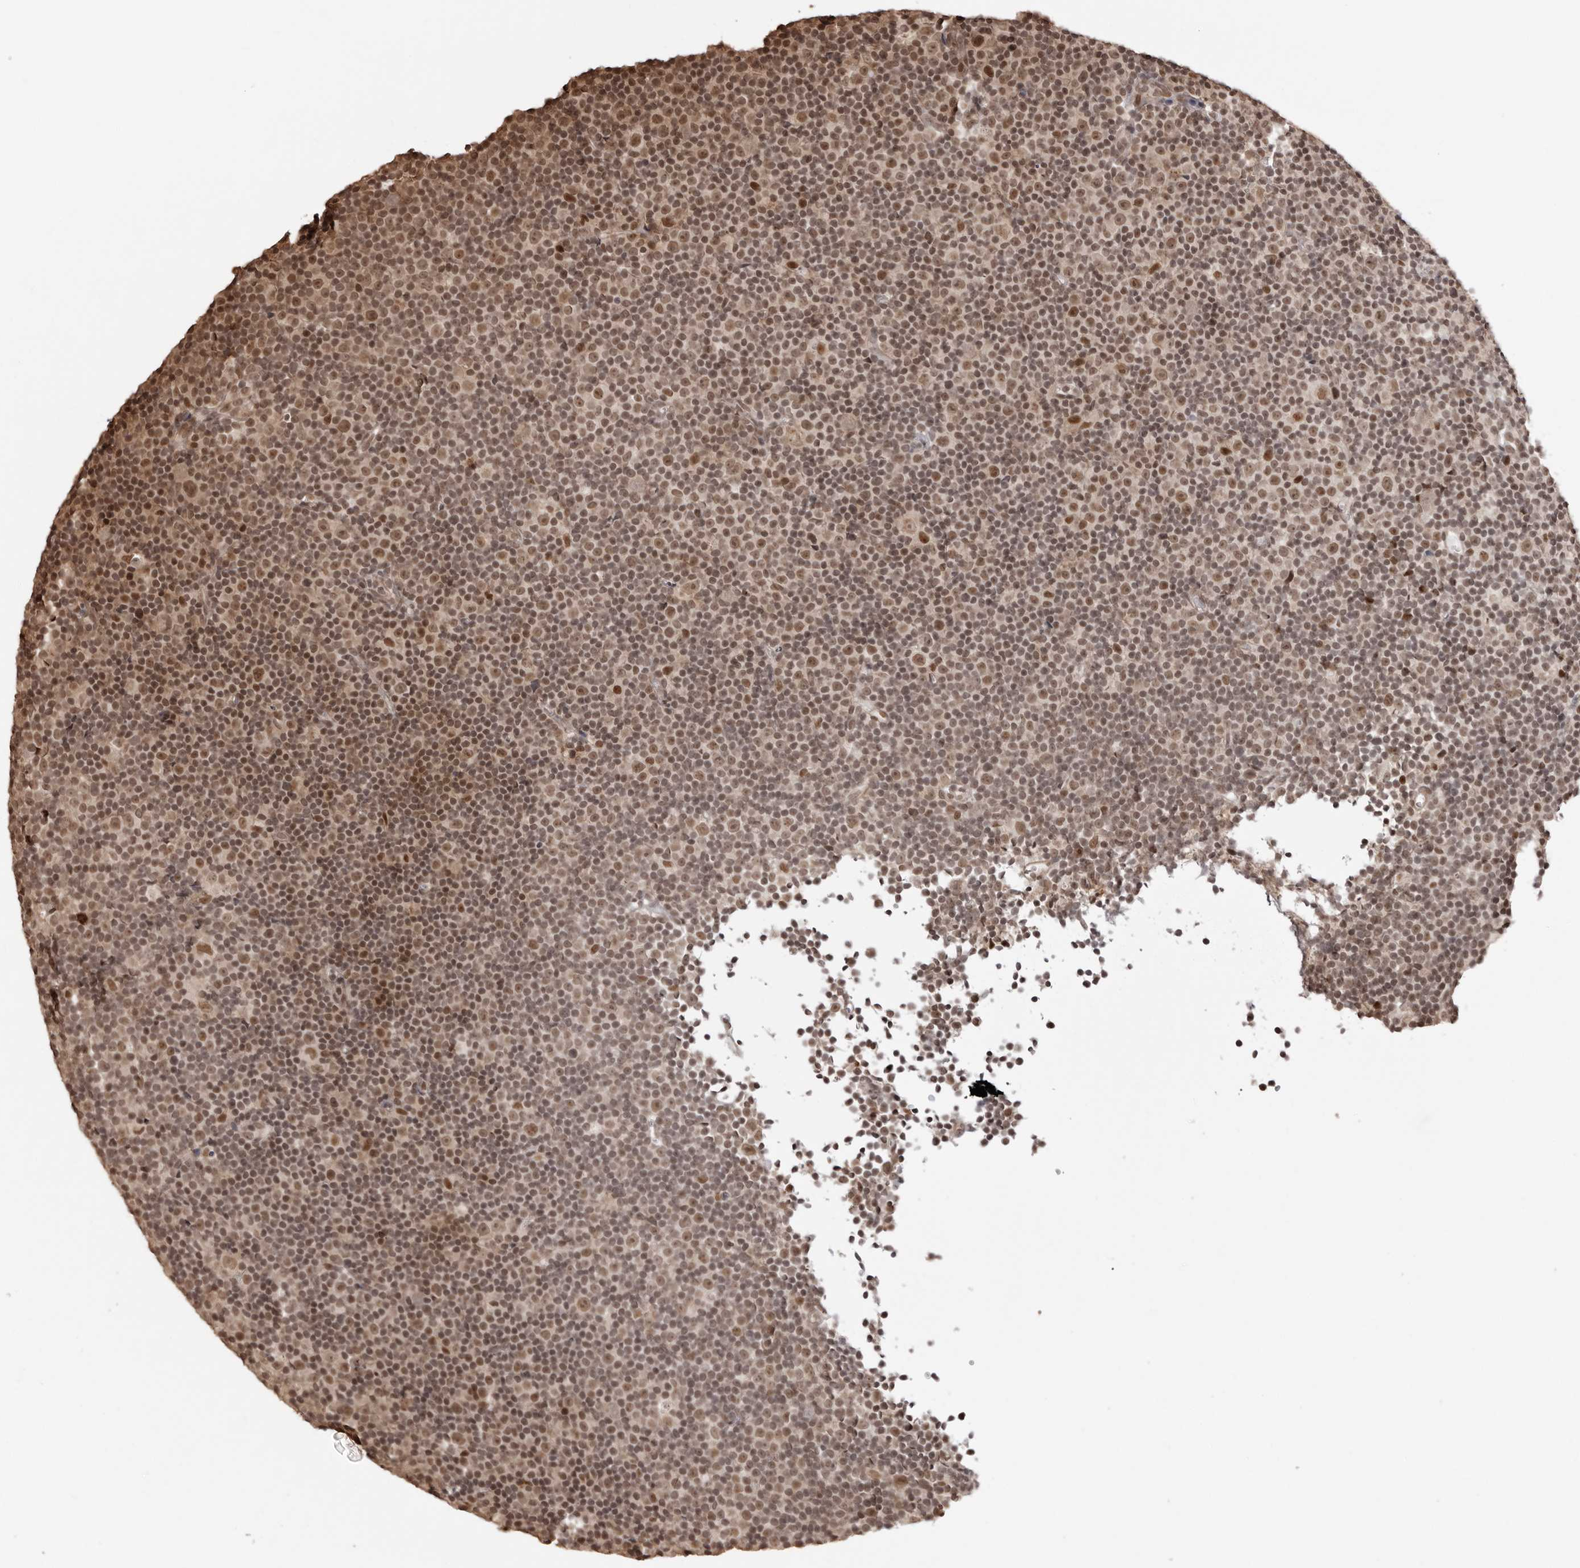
{"staining": {"intensity": "moderate", "quantity": ">75%", "location": "nuclear"}, "tissue": "lymphoma", "cell_type": "Tumor cells", "image_type": "cancer", "snomed": [{"axis": "morphology", "description": "Malignant lymphoma, non-Hodgkin's type, Low grade"}, {"axis": "topography", "description": "Lymph node"}], "caption": "Malignant lymphoma, non-Hodgkin's type (low-grade) tissue demonstrates moderate nuclear positivity in approximately >75% of tumor cells, visualized by immunohistochemistry.", "gene": "SDE2", "patient": {"sex": "female", "age": 67}}